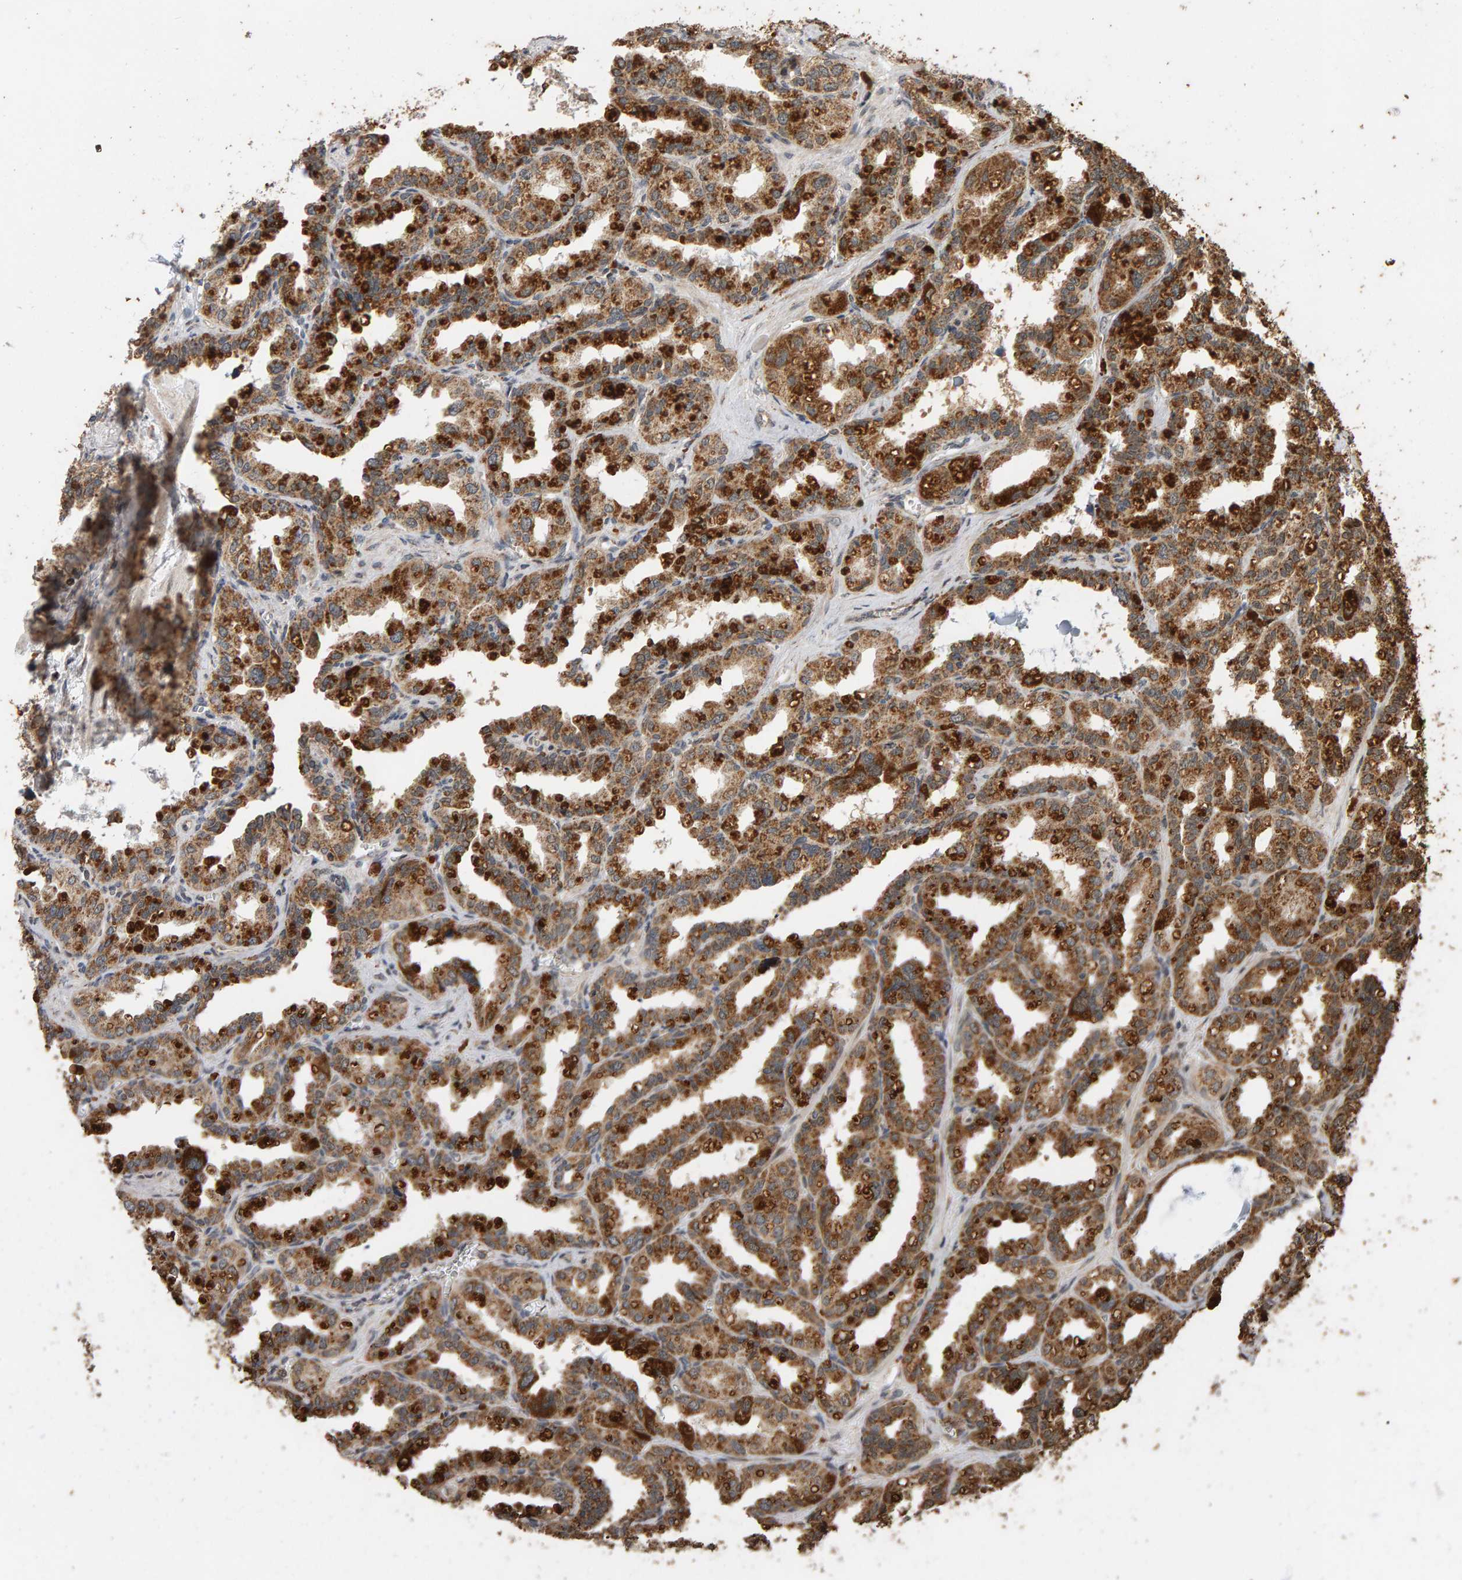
{"staining": {"intensity": "moderate", "quantity": ">75%", "location": "cytoplasmic/membranous"}, "tissue": "seminal vesicle", "cell_type": "Glandular cells", "image_type": "normal", "snomed": [{"axis": "morphology", "description": "Normal tissue, NOS"}, {"axis": "topography", "description": "Prostate"}, {"axis": "topography", "description": "Seminal veicle"}], "caption": "Protein expression analysis of normal human seminal vesicle reveals moderate cytoplasmic/membranous positivity in approximately >75% of glandular cells.", "gene": "GSTK1", "patient": {"sex": "male", "age": 51}}